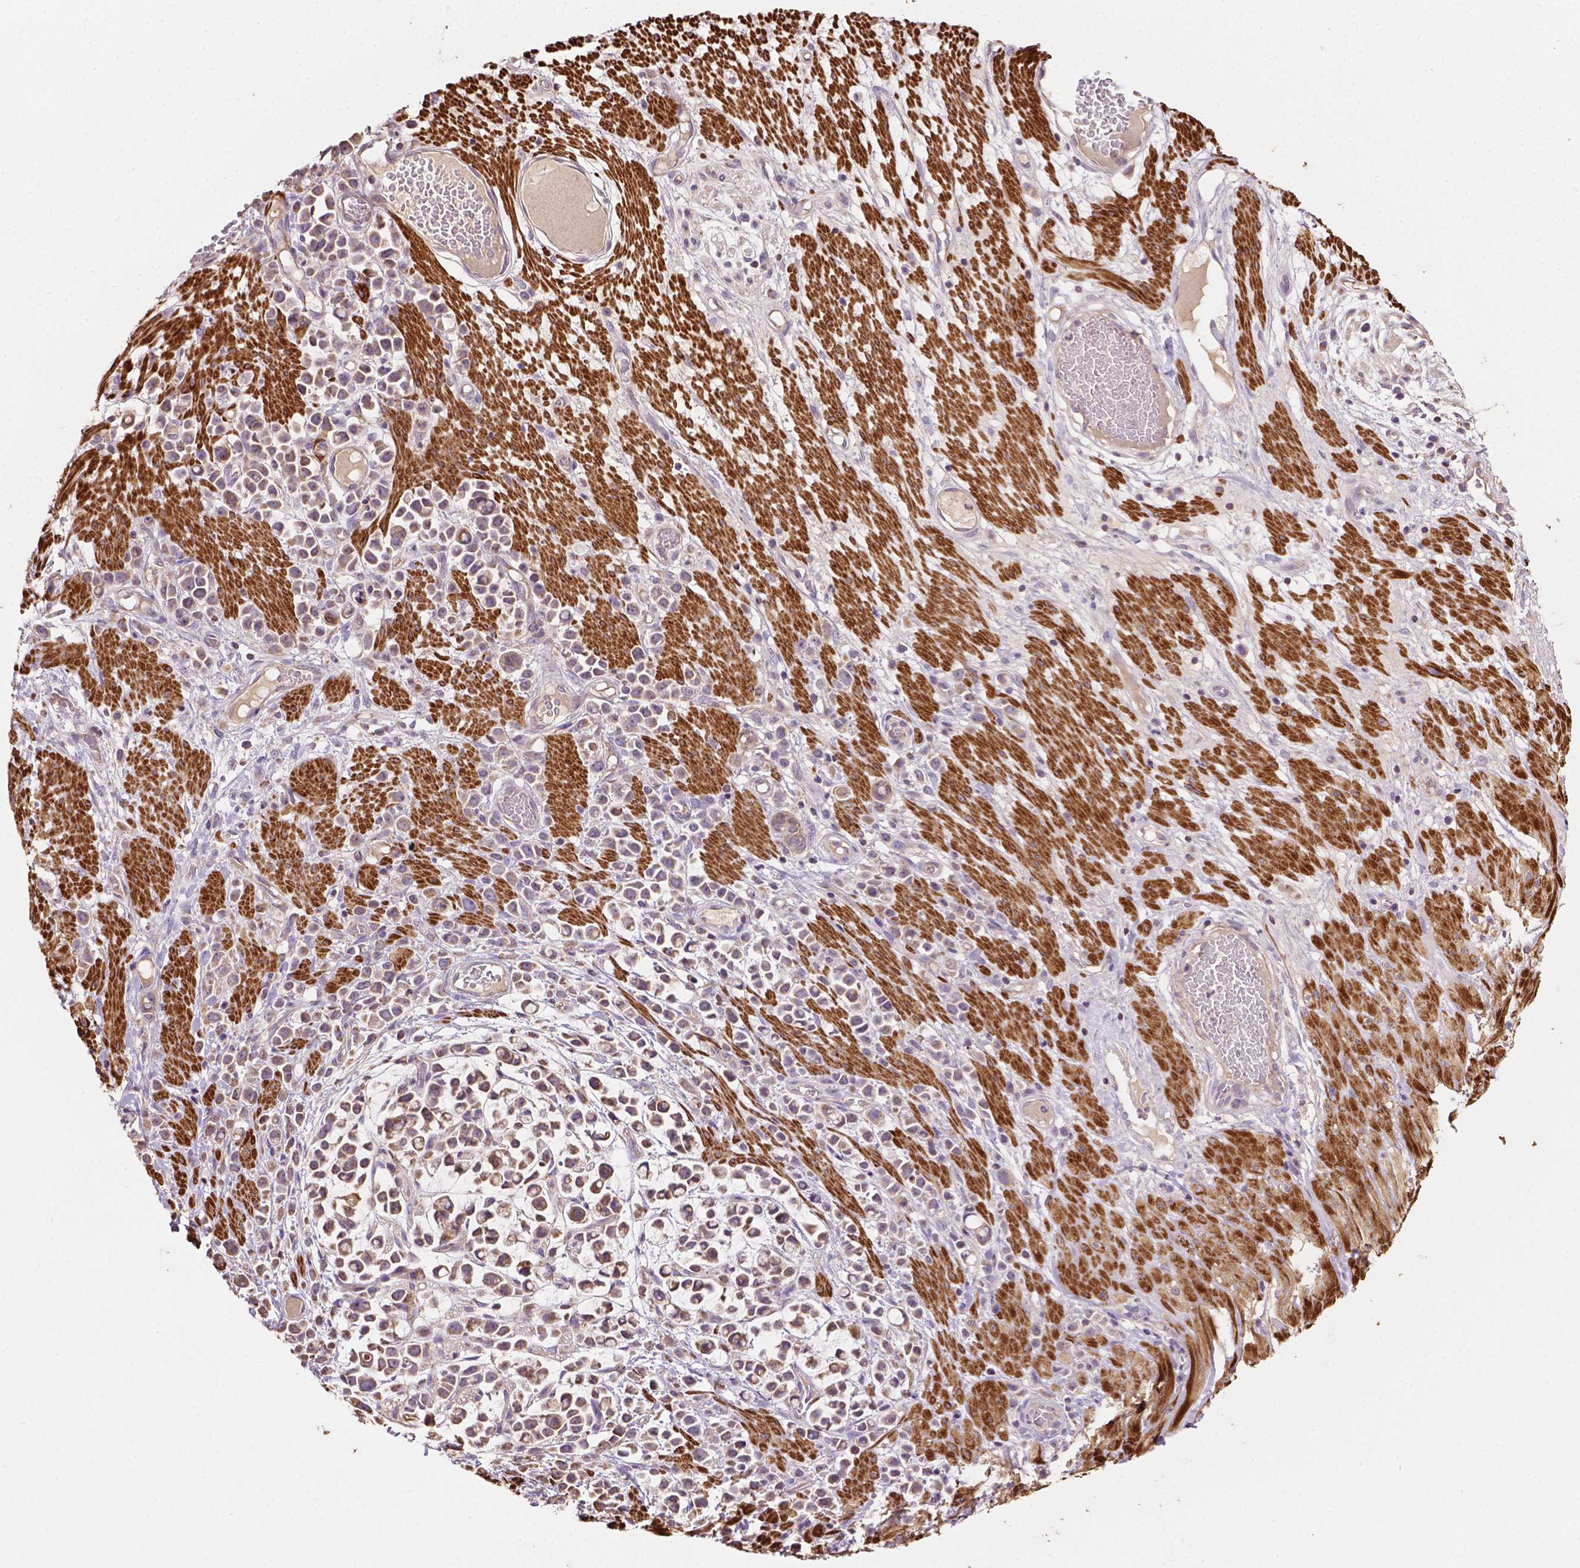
{"staining": {"intensity": "moderate", "quantity": "25%-75%", "location": "cytoplasmic/membranous"}, "tissue": "stomach cancer", "cell_type": "Tumor cells", "image_type": "cancer", "snomed": [{"axis": "morphology", "description": "Adenocarcinoma, NOS"}, {"axis": "topography", "description": "Stomach"}], "caption": "Immunohistochemistry image of neoplastic tissue: stomach adenocarcinoma stained using immunohistochemistry (IHC) shows medium levels of moderate protein expression localized specifically in the cytoplasmic/membranous of tumor cells, appearing as a cytoplasmic/membranous brown color.", "gene": "LRR1", "patient": {"sex": "male", "age": 82}}